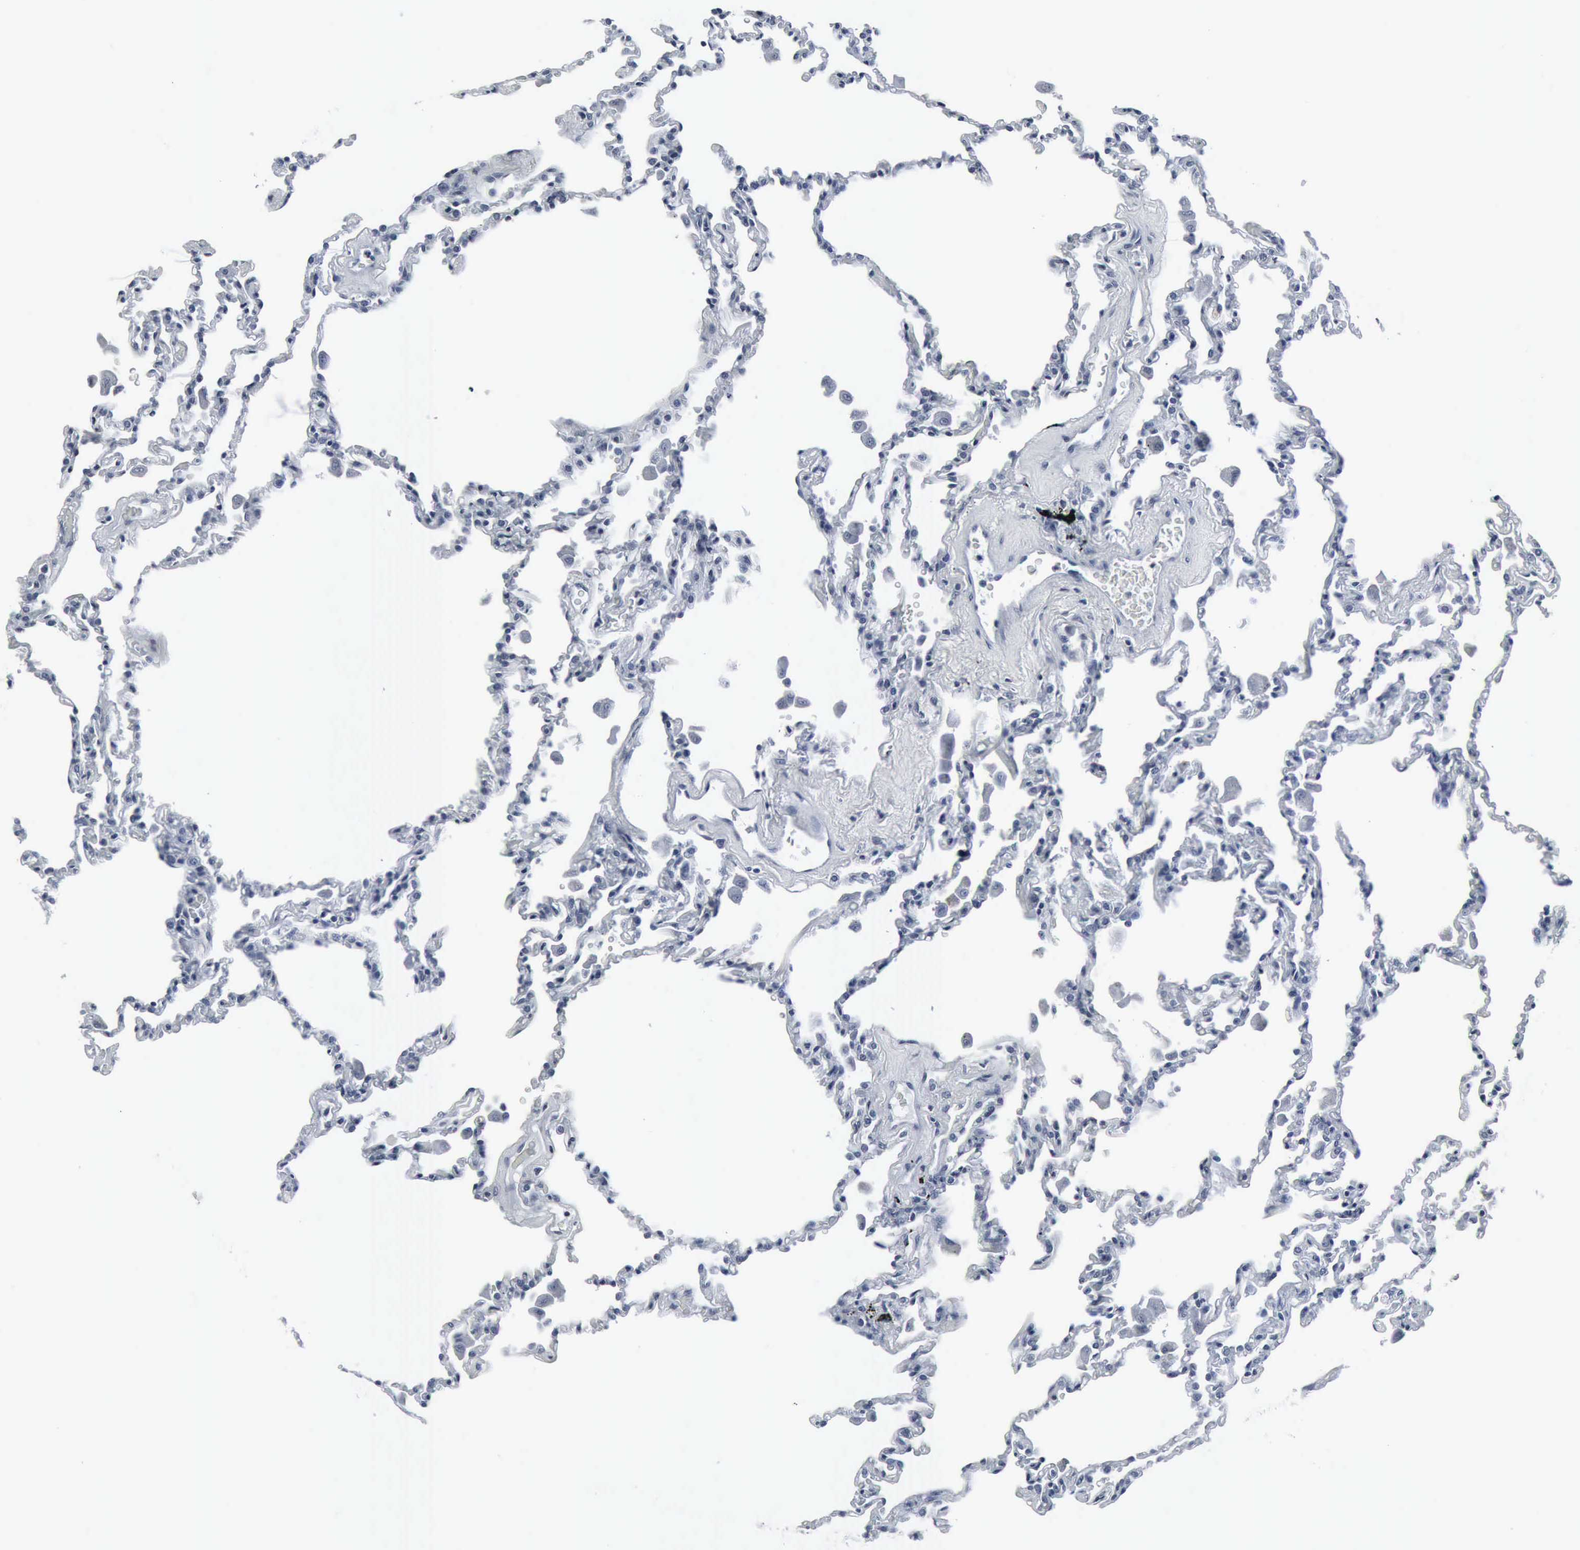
{"staining": {"intensity": "negative", "quantity": "none", "location": "none"}, "tissue": "lung", "cell_type": "Alveolar cells", "image_type": "normal", "snomed": [{"axis": "morphology", "description": "Normal tissue, NOS"}, {"axis": "topography", "description": "Lung"}], "caption": "Immunohistochemistry image of unremarkable lung: human lung stained with DAB (3,3'-diaminobenzidine) exhibits no significant protein staining in alveolar cells. (Brightfield microscopy of DAB (3,3'-diaminobenzidine) immunohistochemistry at high magnification).", "gene": "SNAP25", "patient": {"sex": "male", "age": 59}}